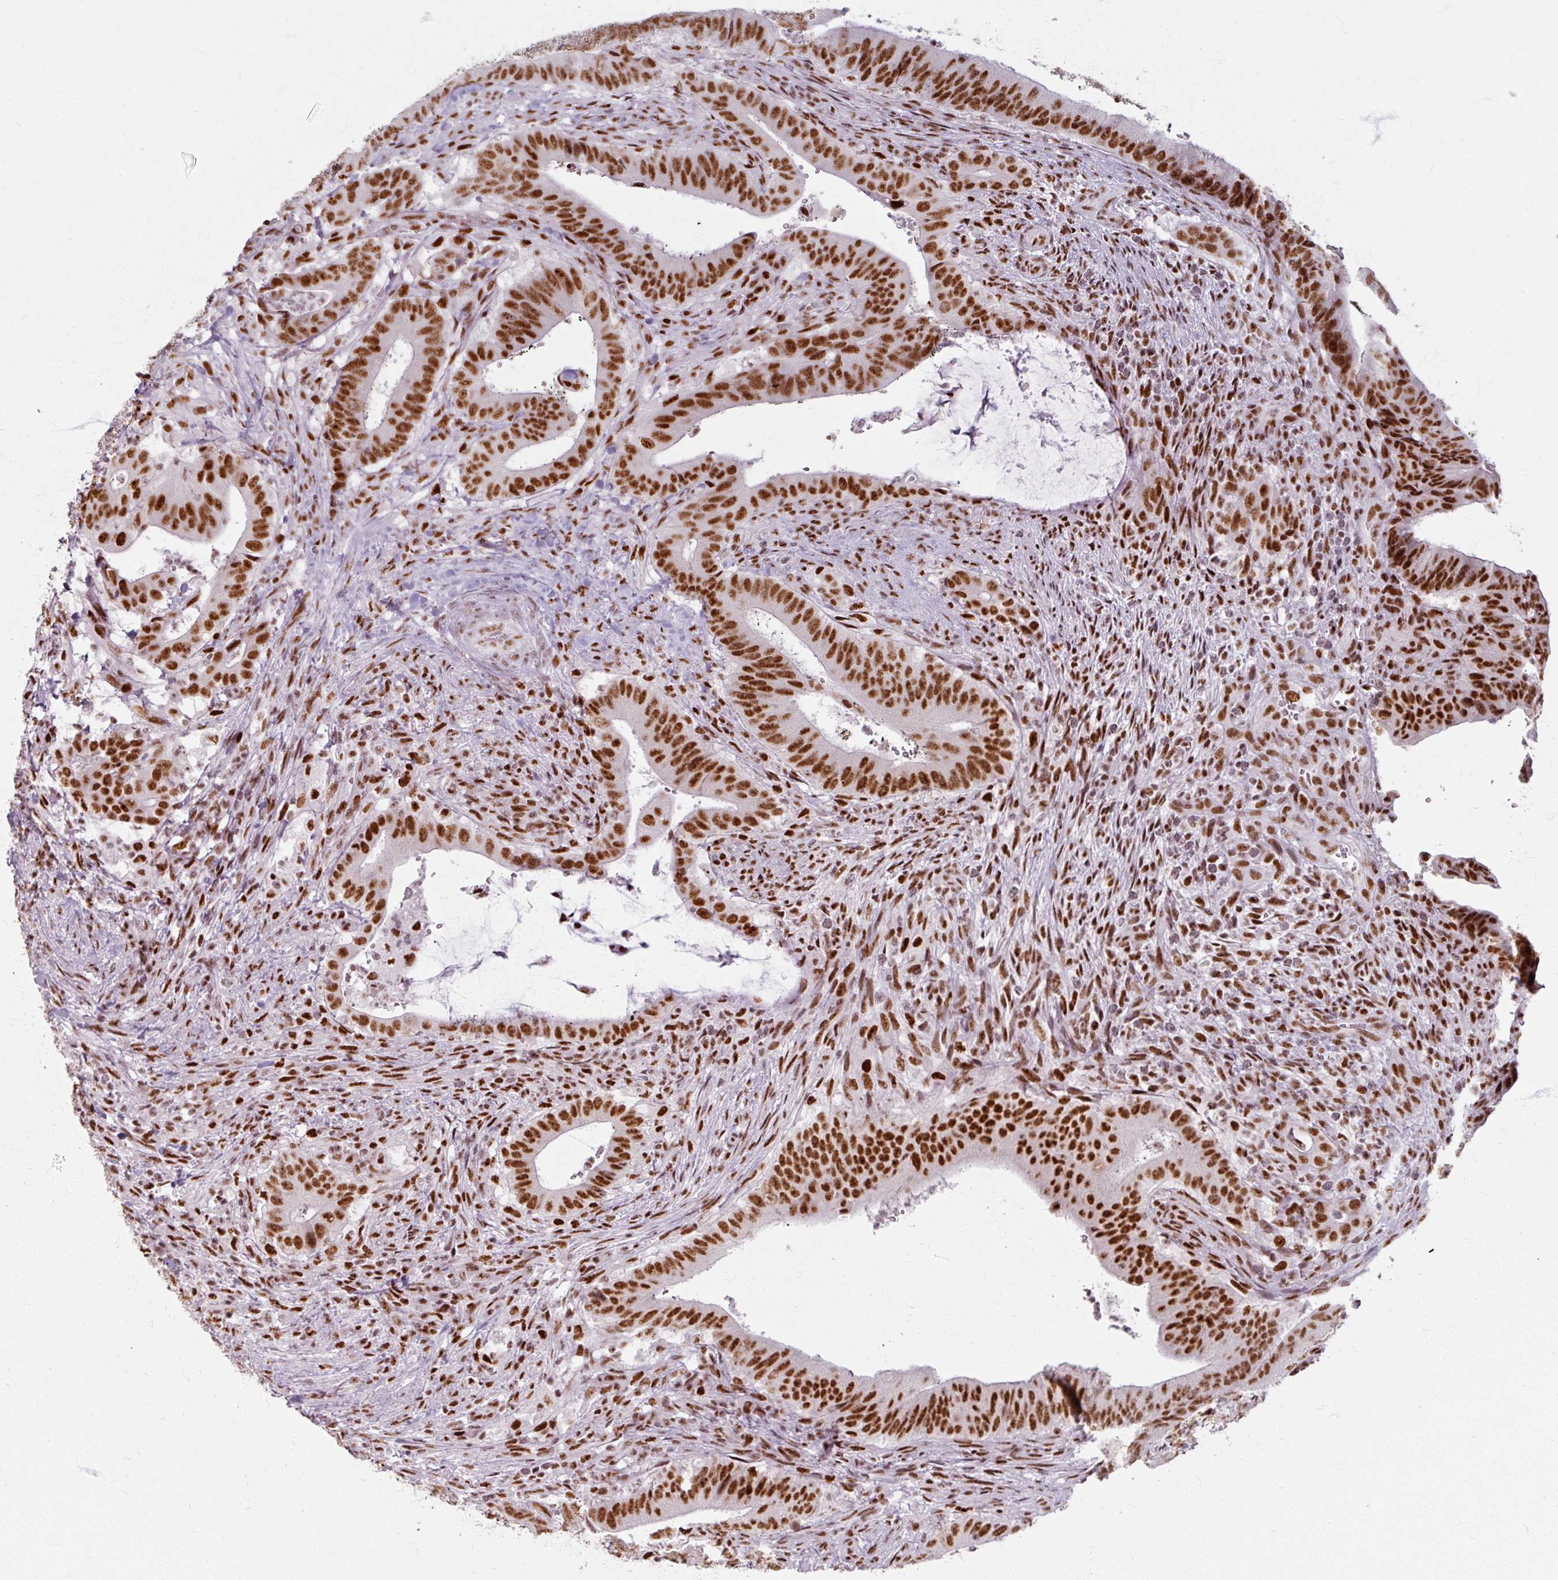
{"staining": {"intensity": "strong", "quantity": ">75%", "location": "nuclear"}, "tissue": "colorectal cancer", "cell_type": "Tumor cells", "image_type": "cancer", "snomed": [{"axis": "morphology", "description": "Adenocarcinoma, NOS"}, {"axis": "topography", "description": "Colon"}], "caption": "DAB (3,3'-diaminobenzidine) immunohistochemical staining of adenocarcinoma (colorectal) exhibits strong nuclear protein staining in about >75% of tumor cells. The protein is shown in brown color, while the nuclei are stained blue.", "gene": "ADAR", "patient": {"sex": "female", "age": 43}}